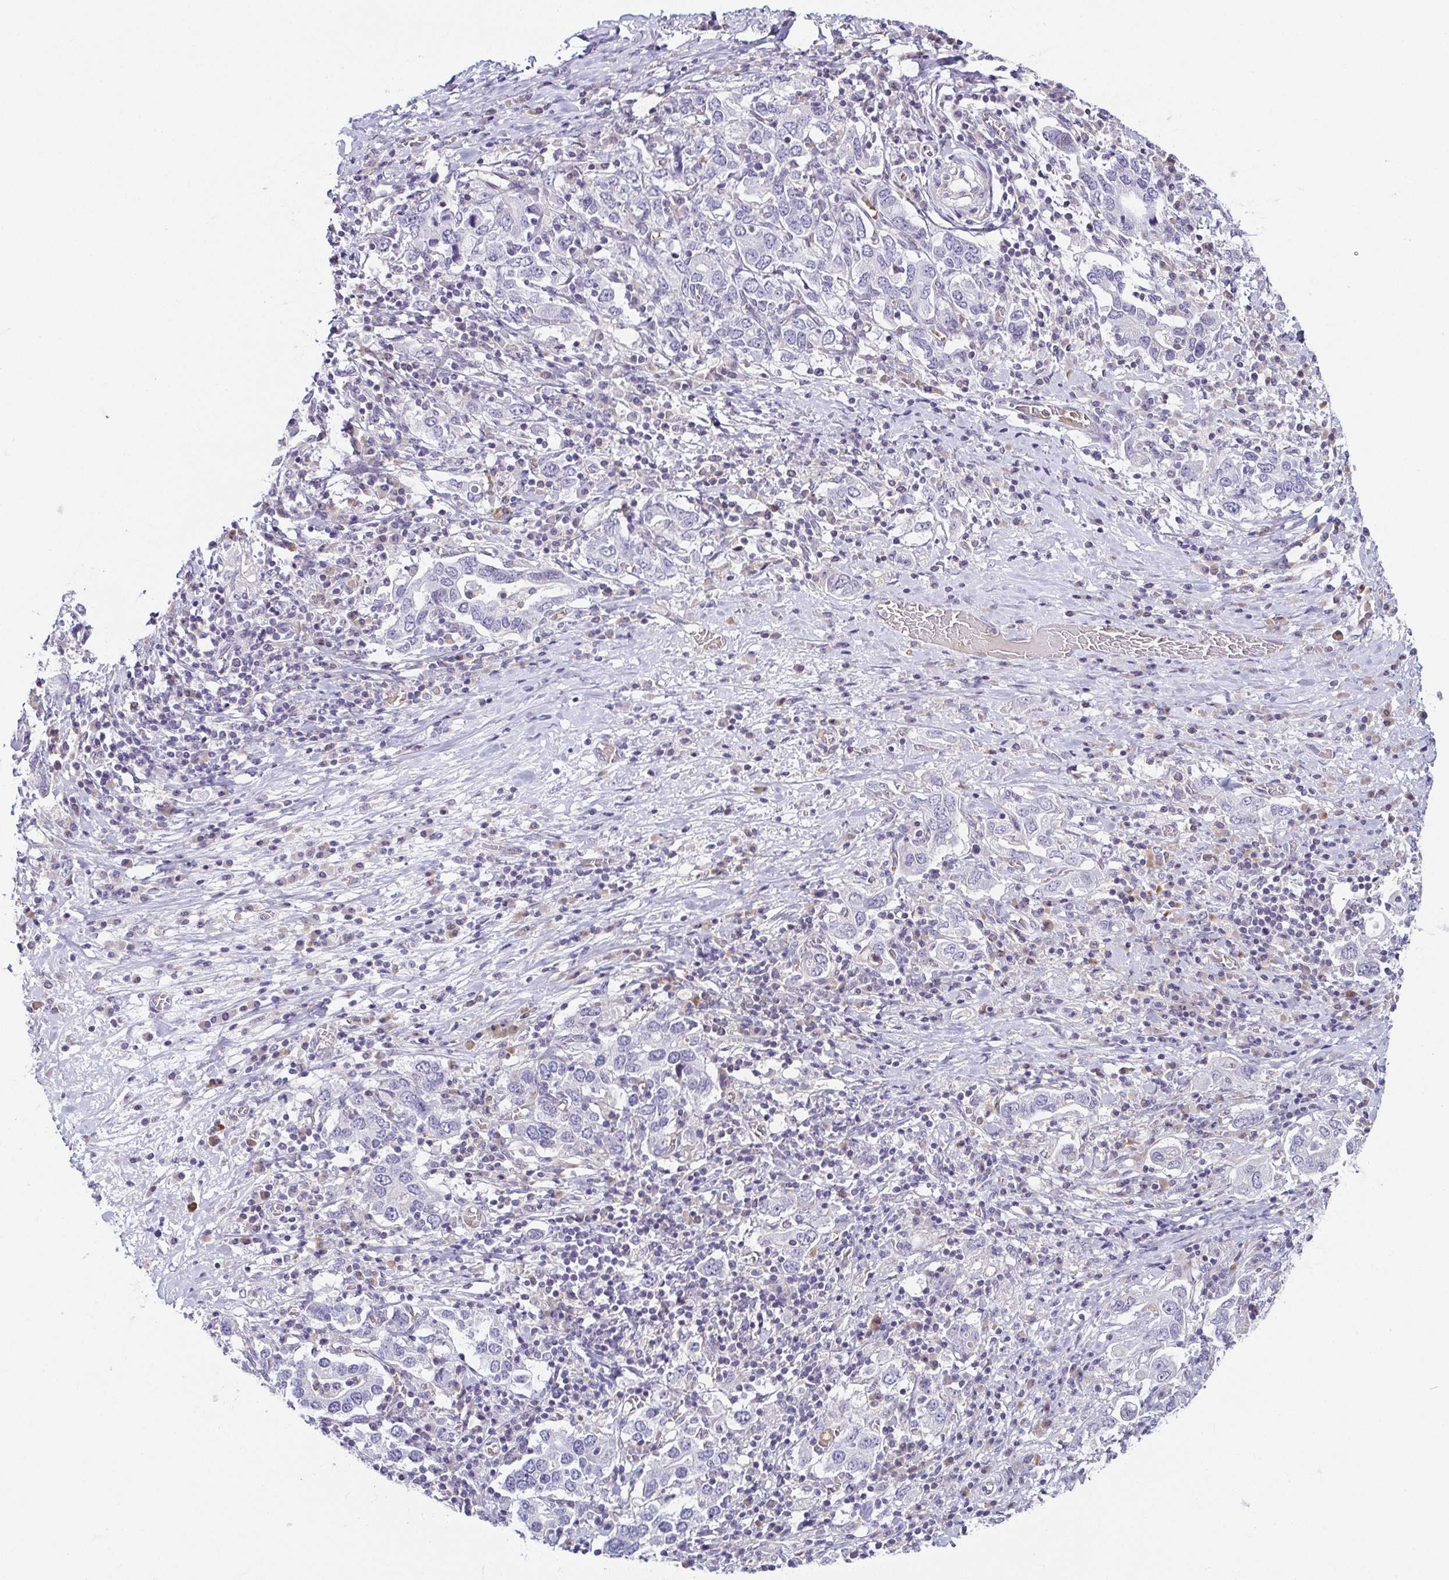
{"staining": {"intensity": "negative", "quantity": "none", "location": "none"}, "tissue": "stomach cancer", "cell_type": "Tumor cells", "image_type": "cancer", "snomed": [{"axis": "morphology", "description": "Adenocarcinoma, NOS"}, {"axis": "topography", "description": "Stomach, upper"}, {"axis": "topography", "description": "Stomach"}], "caption": "The immunohistochemistry micrograph has no significant expression in tumor cells of stomach cancer (adenocarcinoma) tissue.", "gene": "FAM162B", "patient": {"sex": "male", "age": 62}}